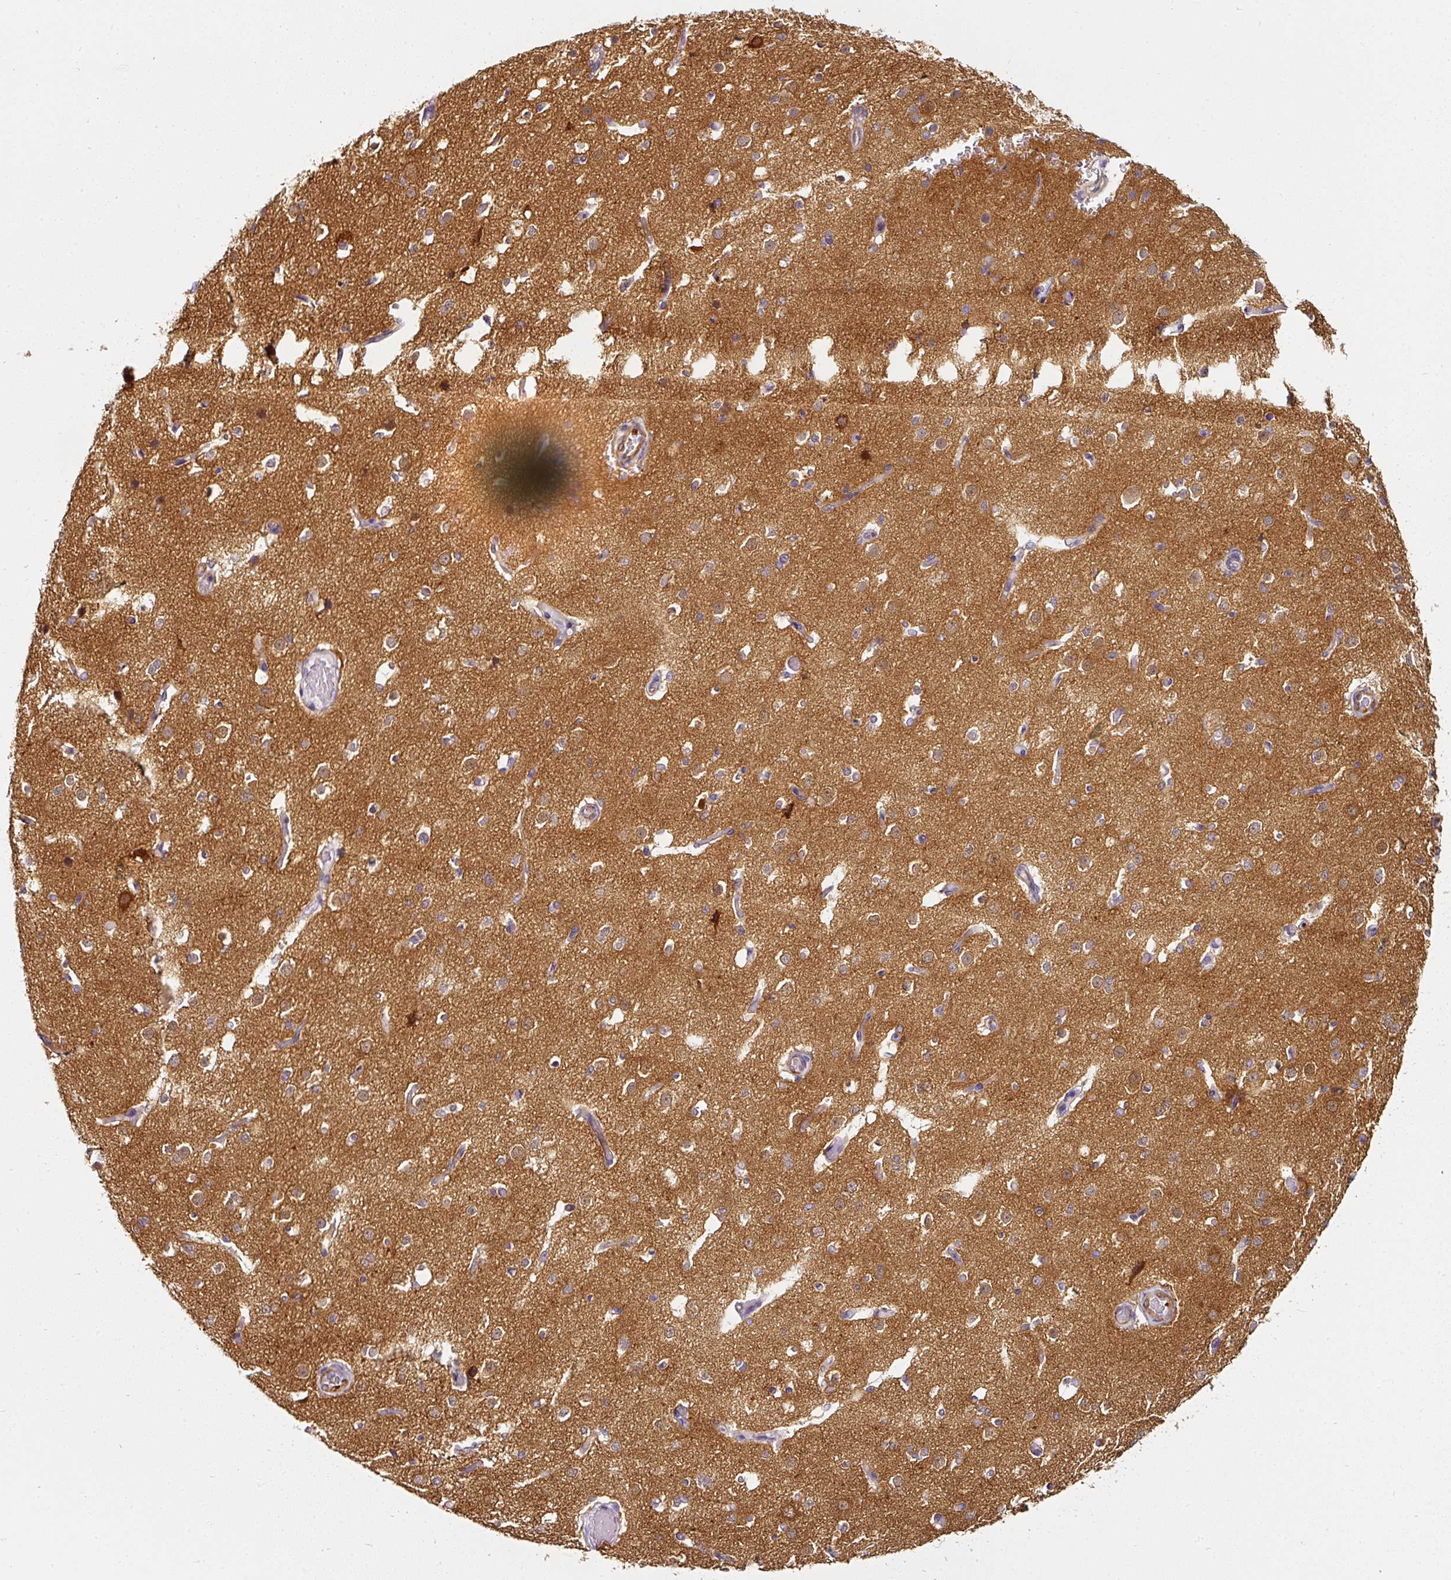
{"staining": {"intensity": "negative", "quantity": "none", "location": "none"}, "tissue": "cerebral cortex", "cell_type": "Endothelial cells", "image_type": "normal", "snomed": [{"axis": "morphology", "description": "Normal tissue, NOS"}, {"axis": "morphology", "description": "Inflammation, NOS"}, {"axis": "topography", "description": "Cerebral cortex"}], "caption": "Endothelial cells show no significant positivity in benign cerebral cortex. (Brightfield microscopy of DAB (3,3'-diaminobenzidine) immunohistochemistry at high magnification).", "gene": "CAP2", "patient": {"sex": "male", "age": 6}}